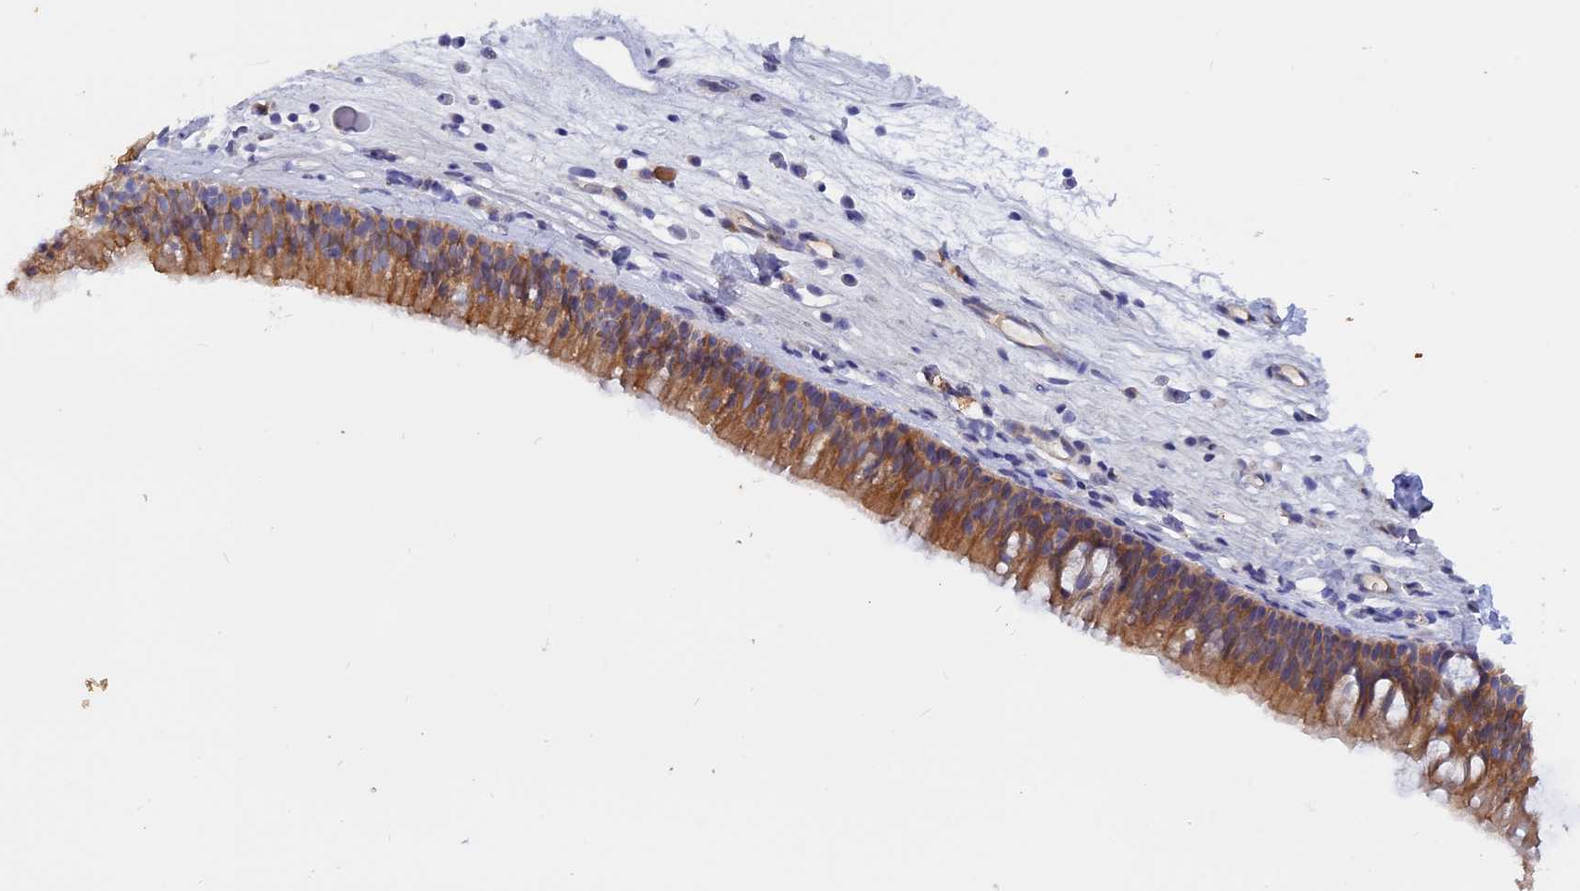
{"staining": {"intensity": "moderate", "quantity": ">75%", "location": "cytoplasmic/membranous"}, "tissue": "nasopharynx", "cell_type": "Respiratory epithelial cells", "image_type": "normal", "snomed": [{"axis": "morphology", "description": "Normal tissue, NOS"}, {"axis": "morphology", "description": "Inflammation, NOS"}, {"axis": "morphology", "description": "Malignant melanoma, Metastatic site"}, {"axis": "topography", "description": "Nasopharynx"}], "caption": "A medium amount of moderate cytoplasmic/membranous positivity is seen in about >75% of respiratory epithelial cells in unremarkable nasopharynx.", "gene": "GK5", "patient": {"sex": "male", "age": 70}}